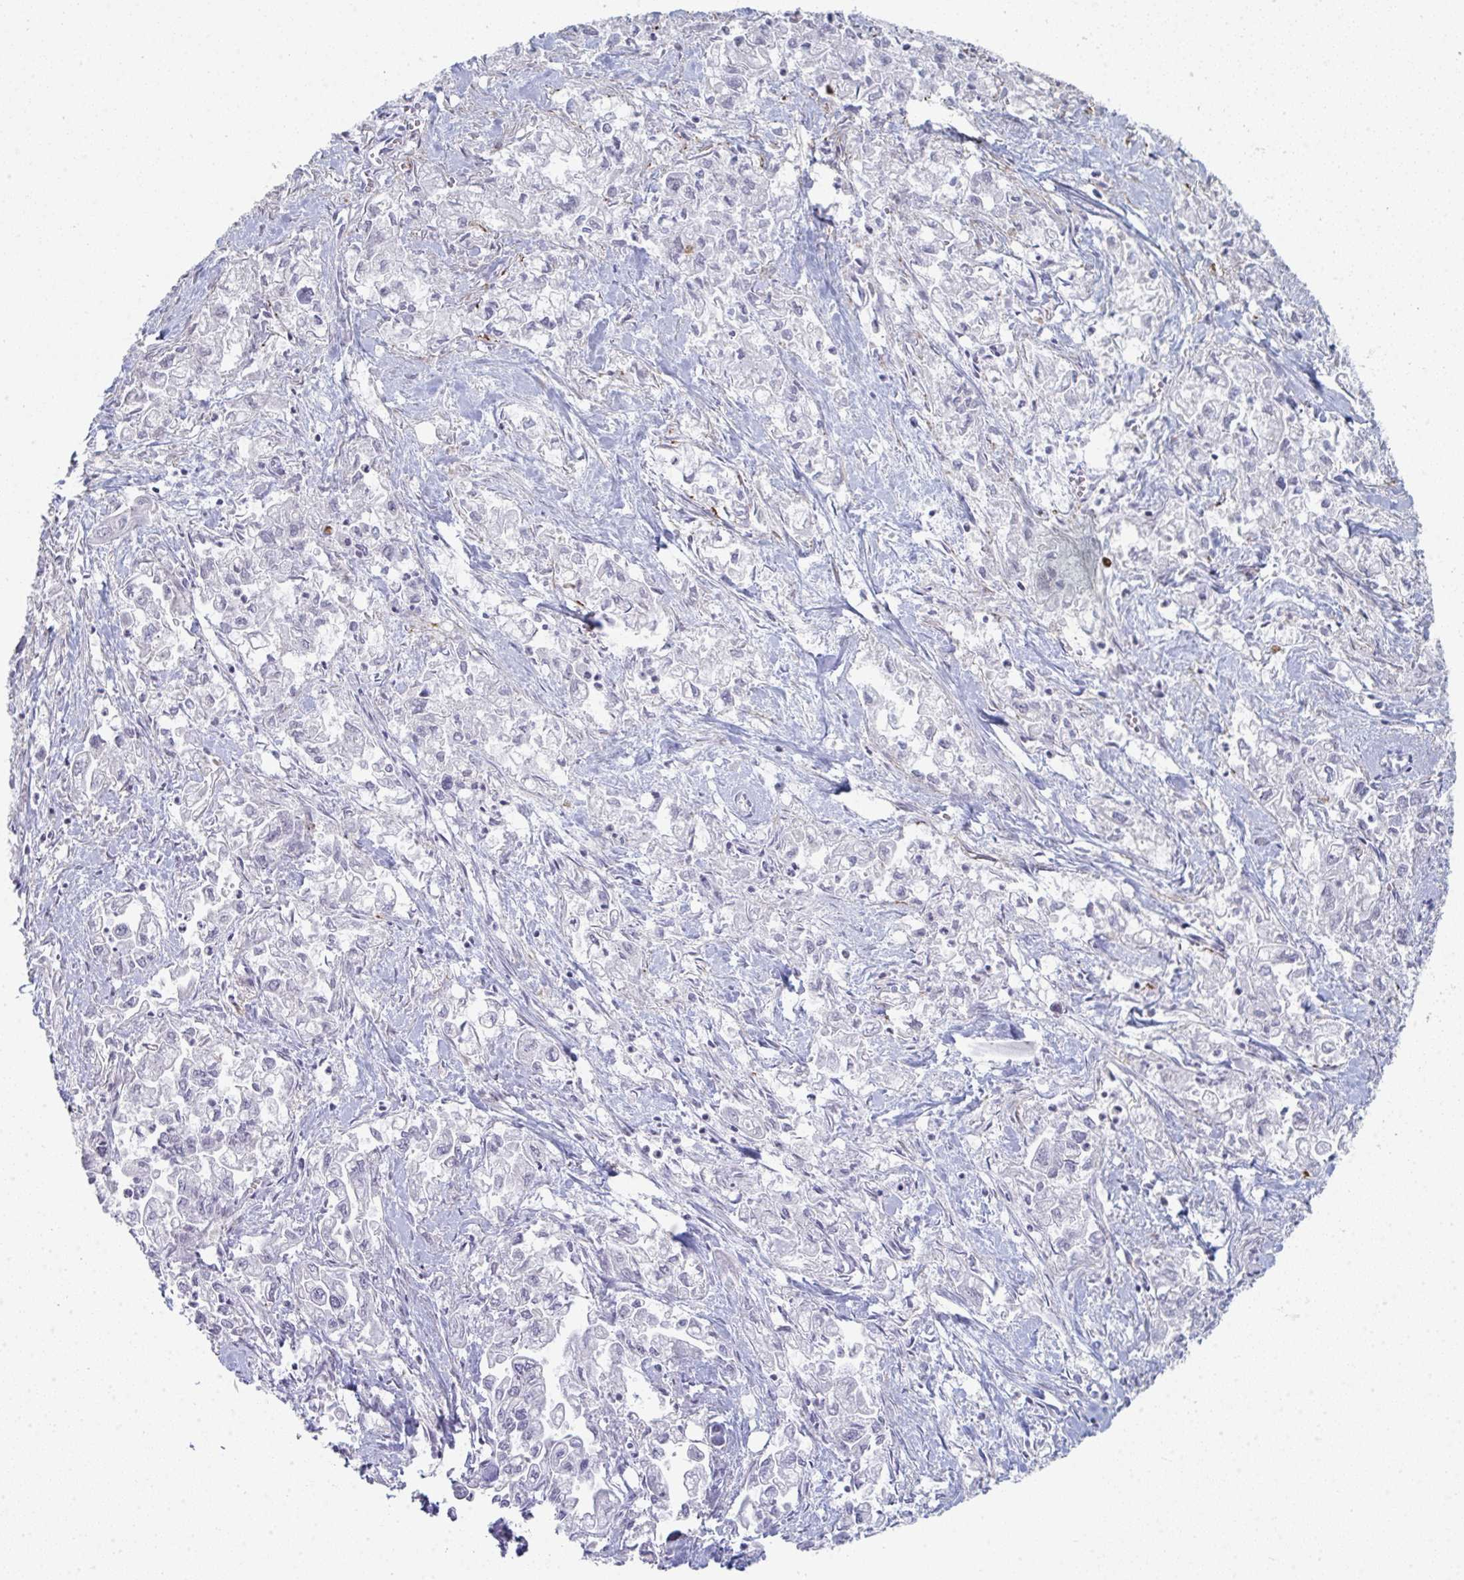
{"staining": {"intensity": "negative", "quantity": "none", "location": "none"}, "tissue": "pancreatic cancer", "cell_type": "Tumor cells", "image_type": "cancer", "snomed": [{"axis": "morphology", "description": "Adenocarcinoma, NOS"}, {"axis": "topography", "description": "Pancreas"}], "caption": "High power microscopy micrograph of an immunohistochemistry (IHC) photomicrograph of pancreatic cancer (adenocarcinoma), revealing no significant positivity in tumor cells. (Immunohistochemistry (ihc), brightfield microscopy, high magnification).", "gene": "A1CF", "patient": {"sex": "male", "age": 72}}